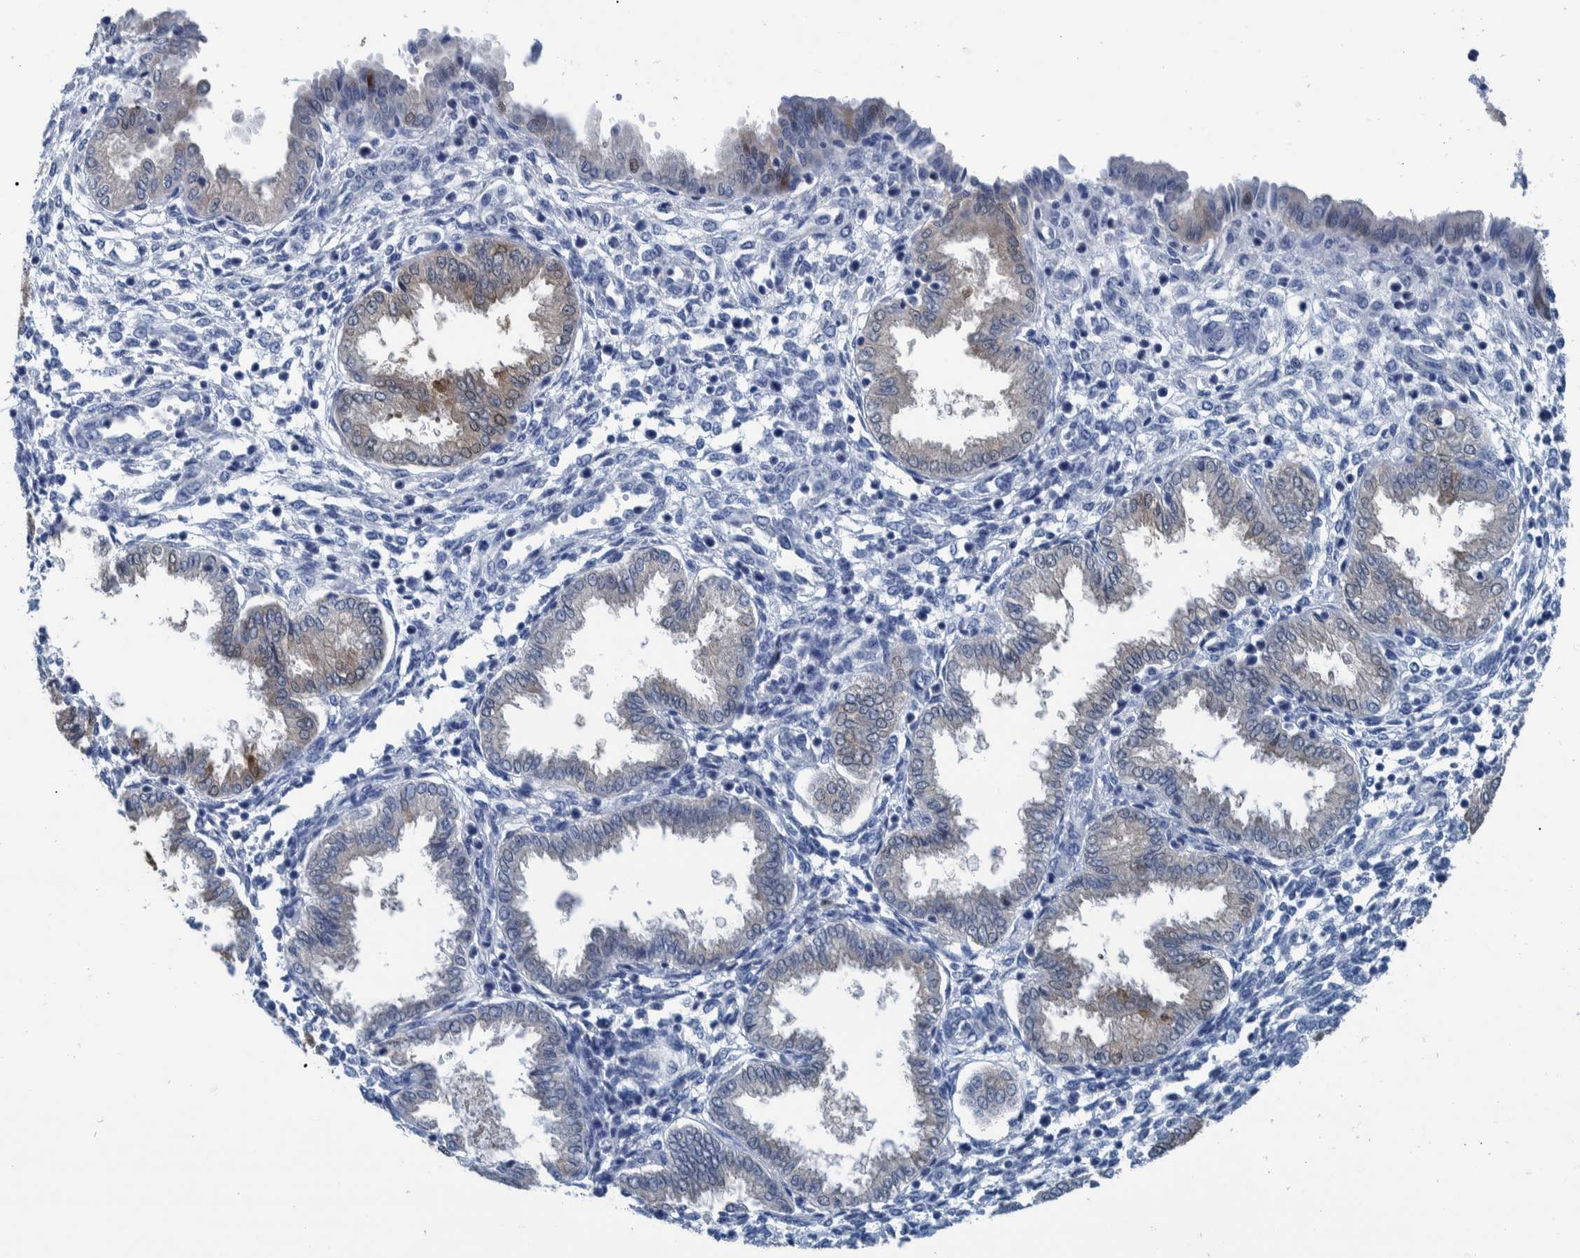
{"staining": {"intensity": "negative", "quantity": "none", "location": "none"}, "tissue": "endometrium", "cell_type": "Cells in endometrial stroma", "image_type": "normal", "snomed": [{"axis": "morphology", "description": "Normal tissue, NOS"}, {"axis": "topography", "description": "Endometrium"}], "caption": "An IHC histopathology image of benign endometrium is shown. There is no staining in cells in endometrial stroma of endometrium. Brightfield microscopy of immunohistochemistry stained with DAB (brown) and hematoxylin (blue), captured at high magnification.", "gene": "IDO1", "patient": {"sex": "female", "age": 33}}